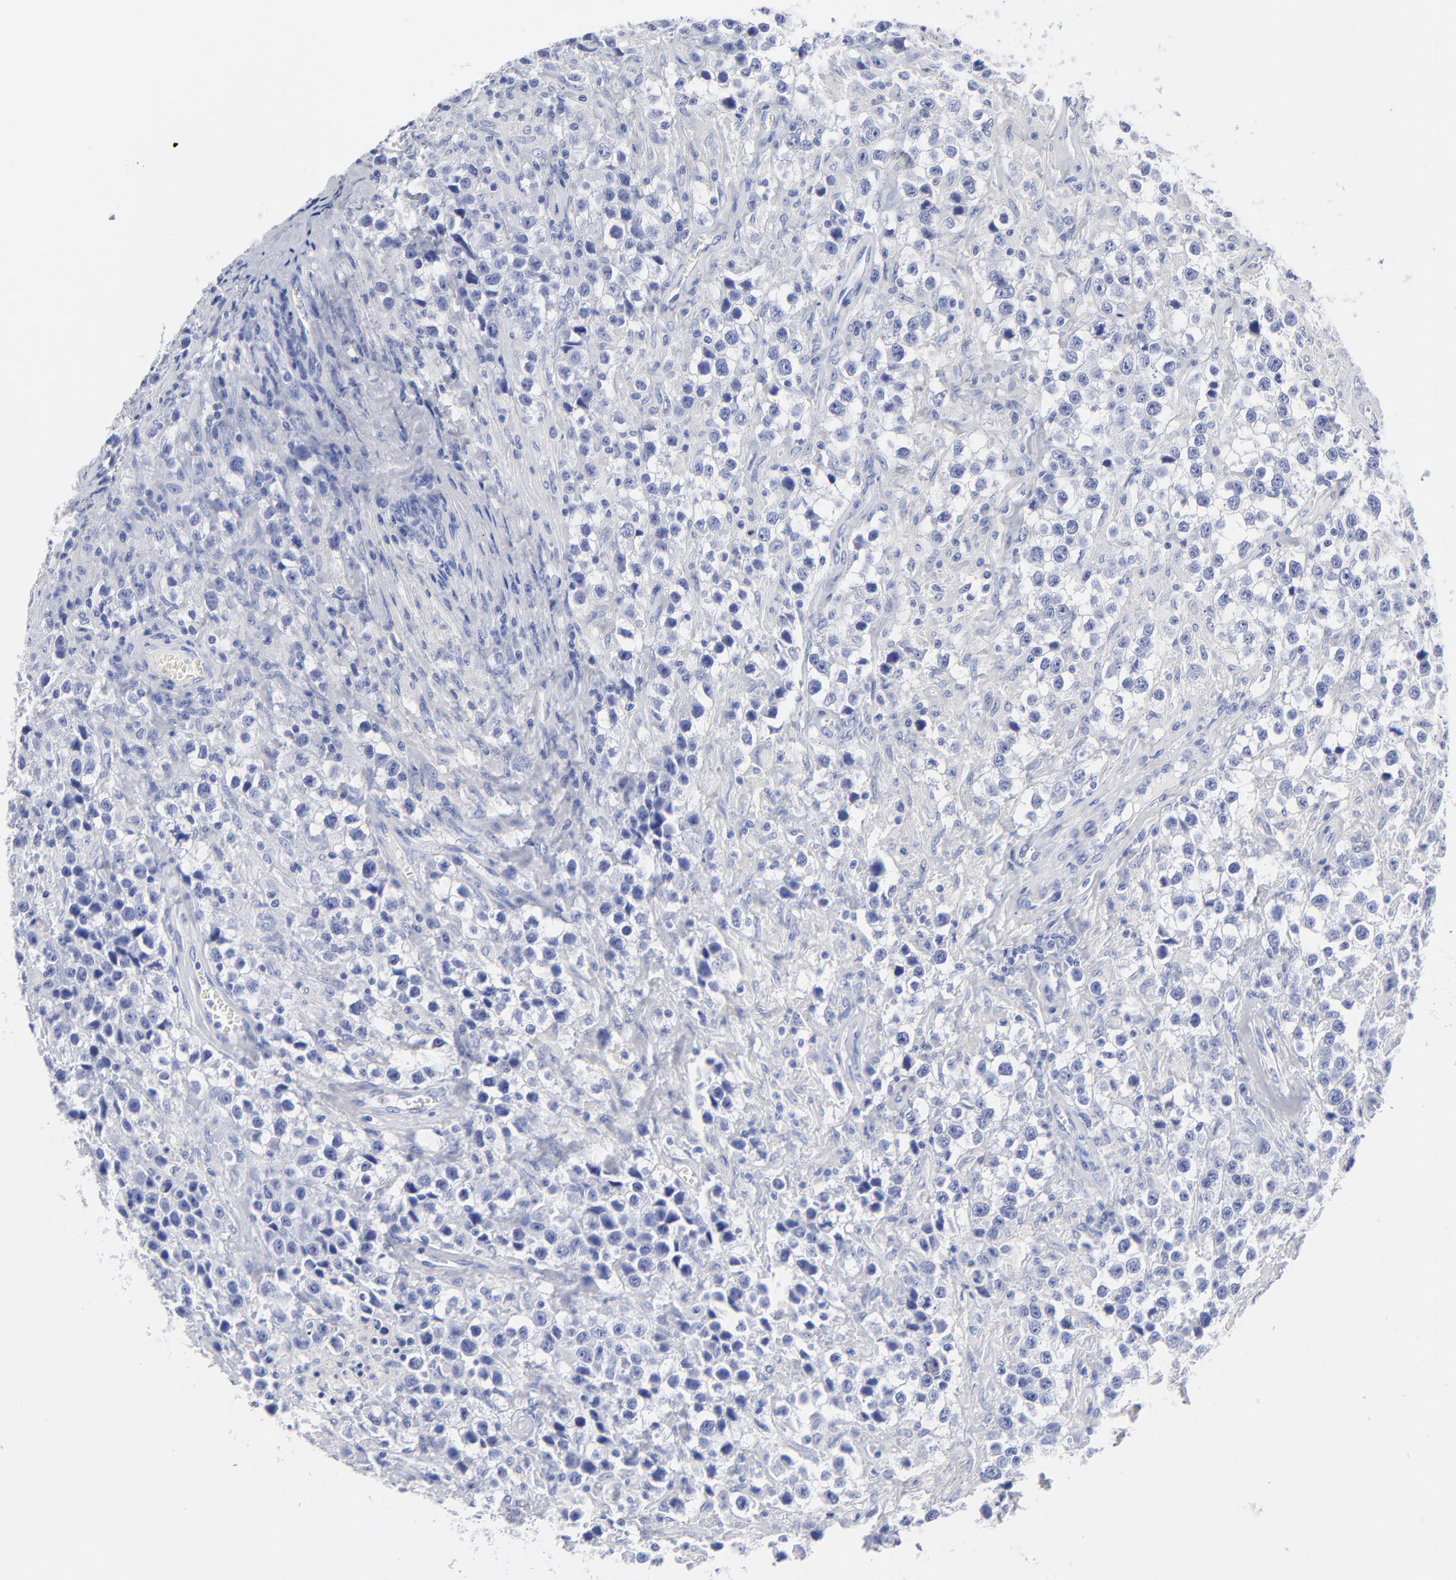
{"staining": {"intensity": "negative", "quantity": "none", "location": "none"}, "tissue": "testis cancer", "cell_type": "Tumor cells", "image_type": "cancer", "snomed": [{"axis": "morphology", "description": "Seminoma, NOS"}, {"axis": "topography", "description": "Testis"}], "caption": "Immunohistochemical staining of testis cancer displays no significant staining in tumor cells.", "gene": "ACY1", "patient": {"sex": "male", "age": 43}}